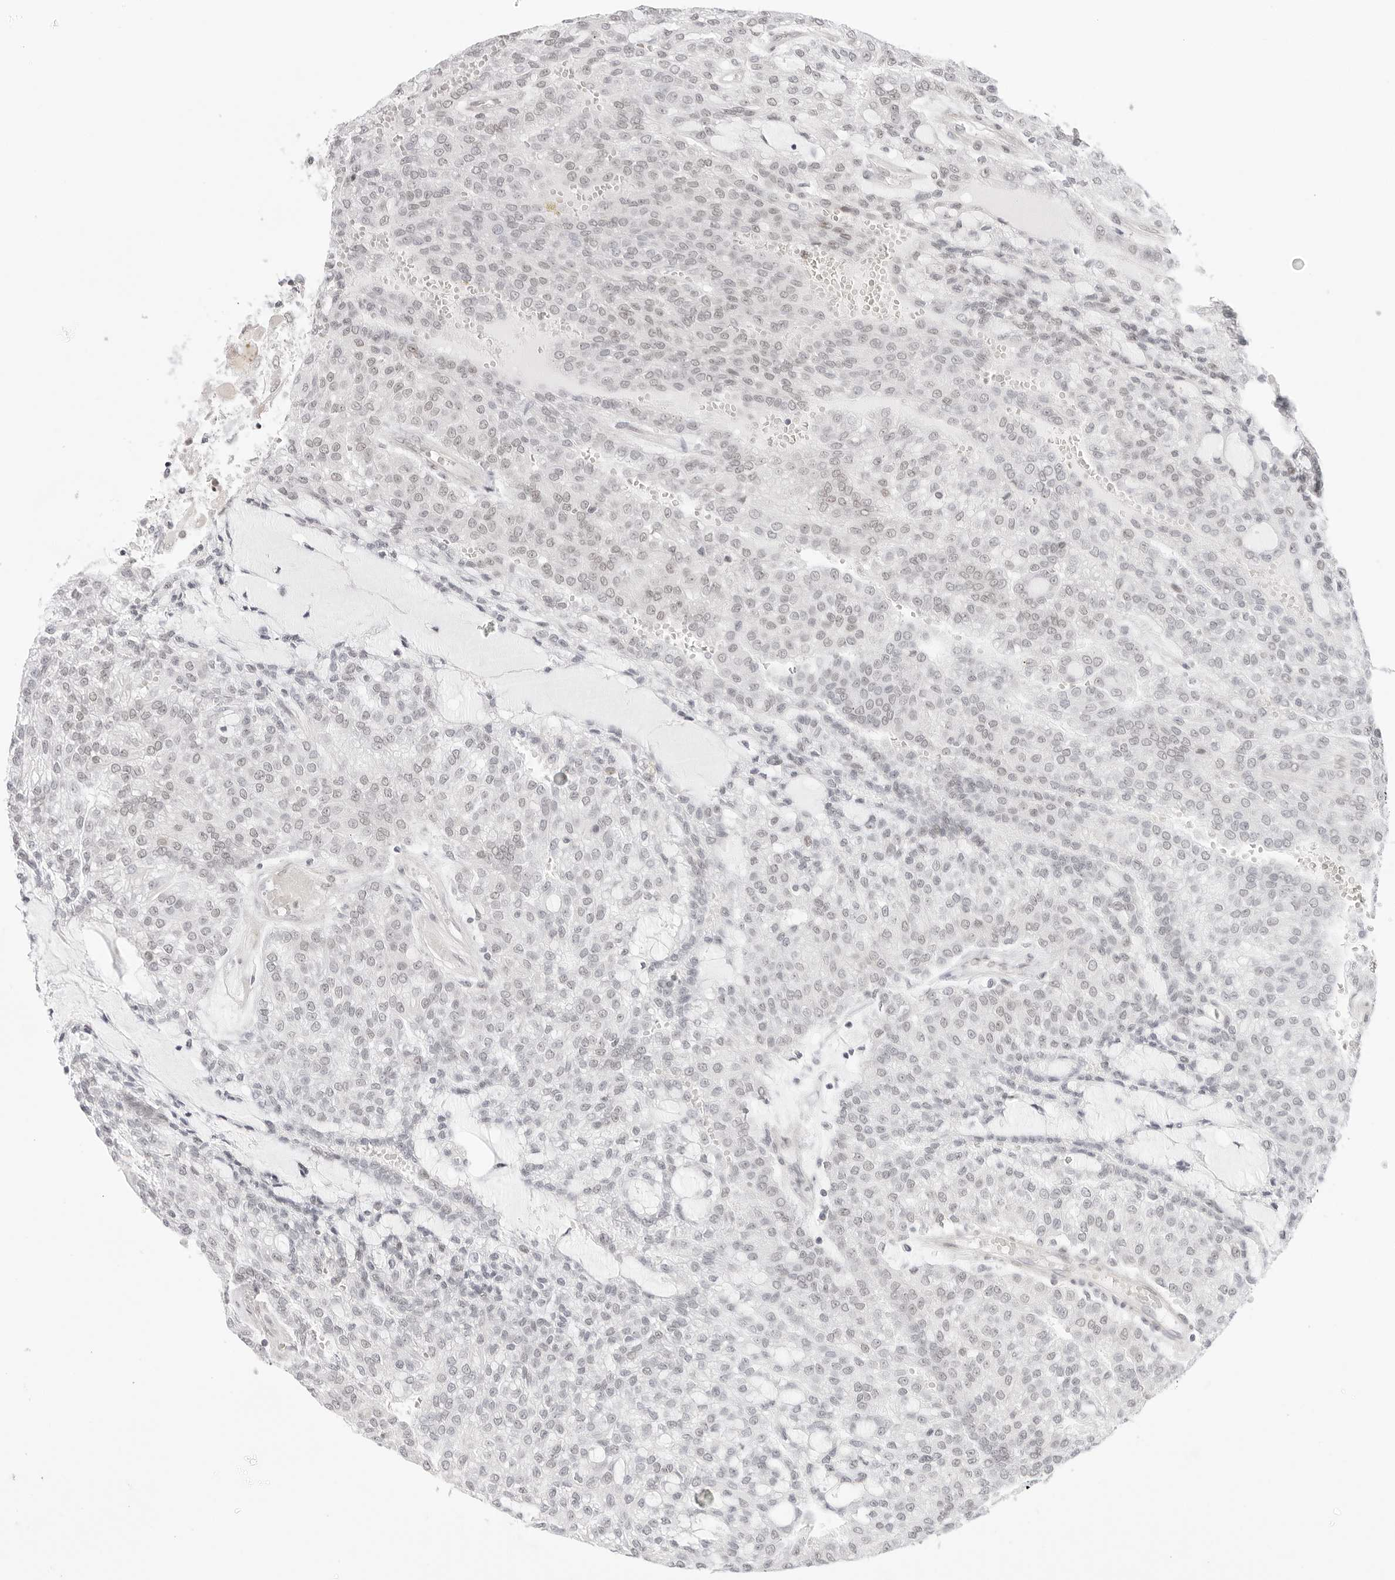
{"staining": {"intensity": "negative", "quantity": "none", "location": "none"}, "tissue": "renal cancer", "cell_type": "Tumor cells", "image_type": "cancer", "snomed": [{"axis": "morphology", "description": "Adenocarcinoma, NOS"}, {"axis": "topography", "description": "Kidney"}], "caption": "This is an IHC micrograph of renal cancer (adenocarcinoma). There is no positivity in tumor cells.", "gene": "TCIM", "patient": {"sex": "male", "age": 63}}